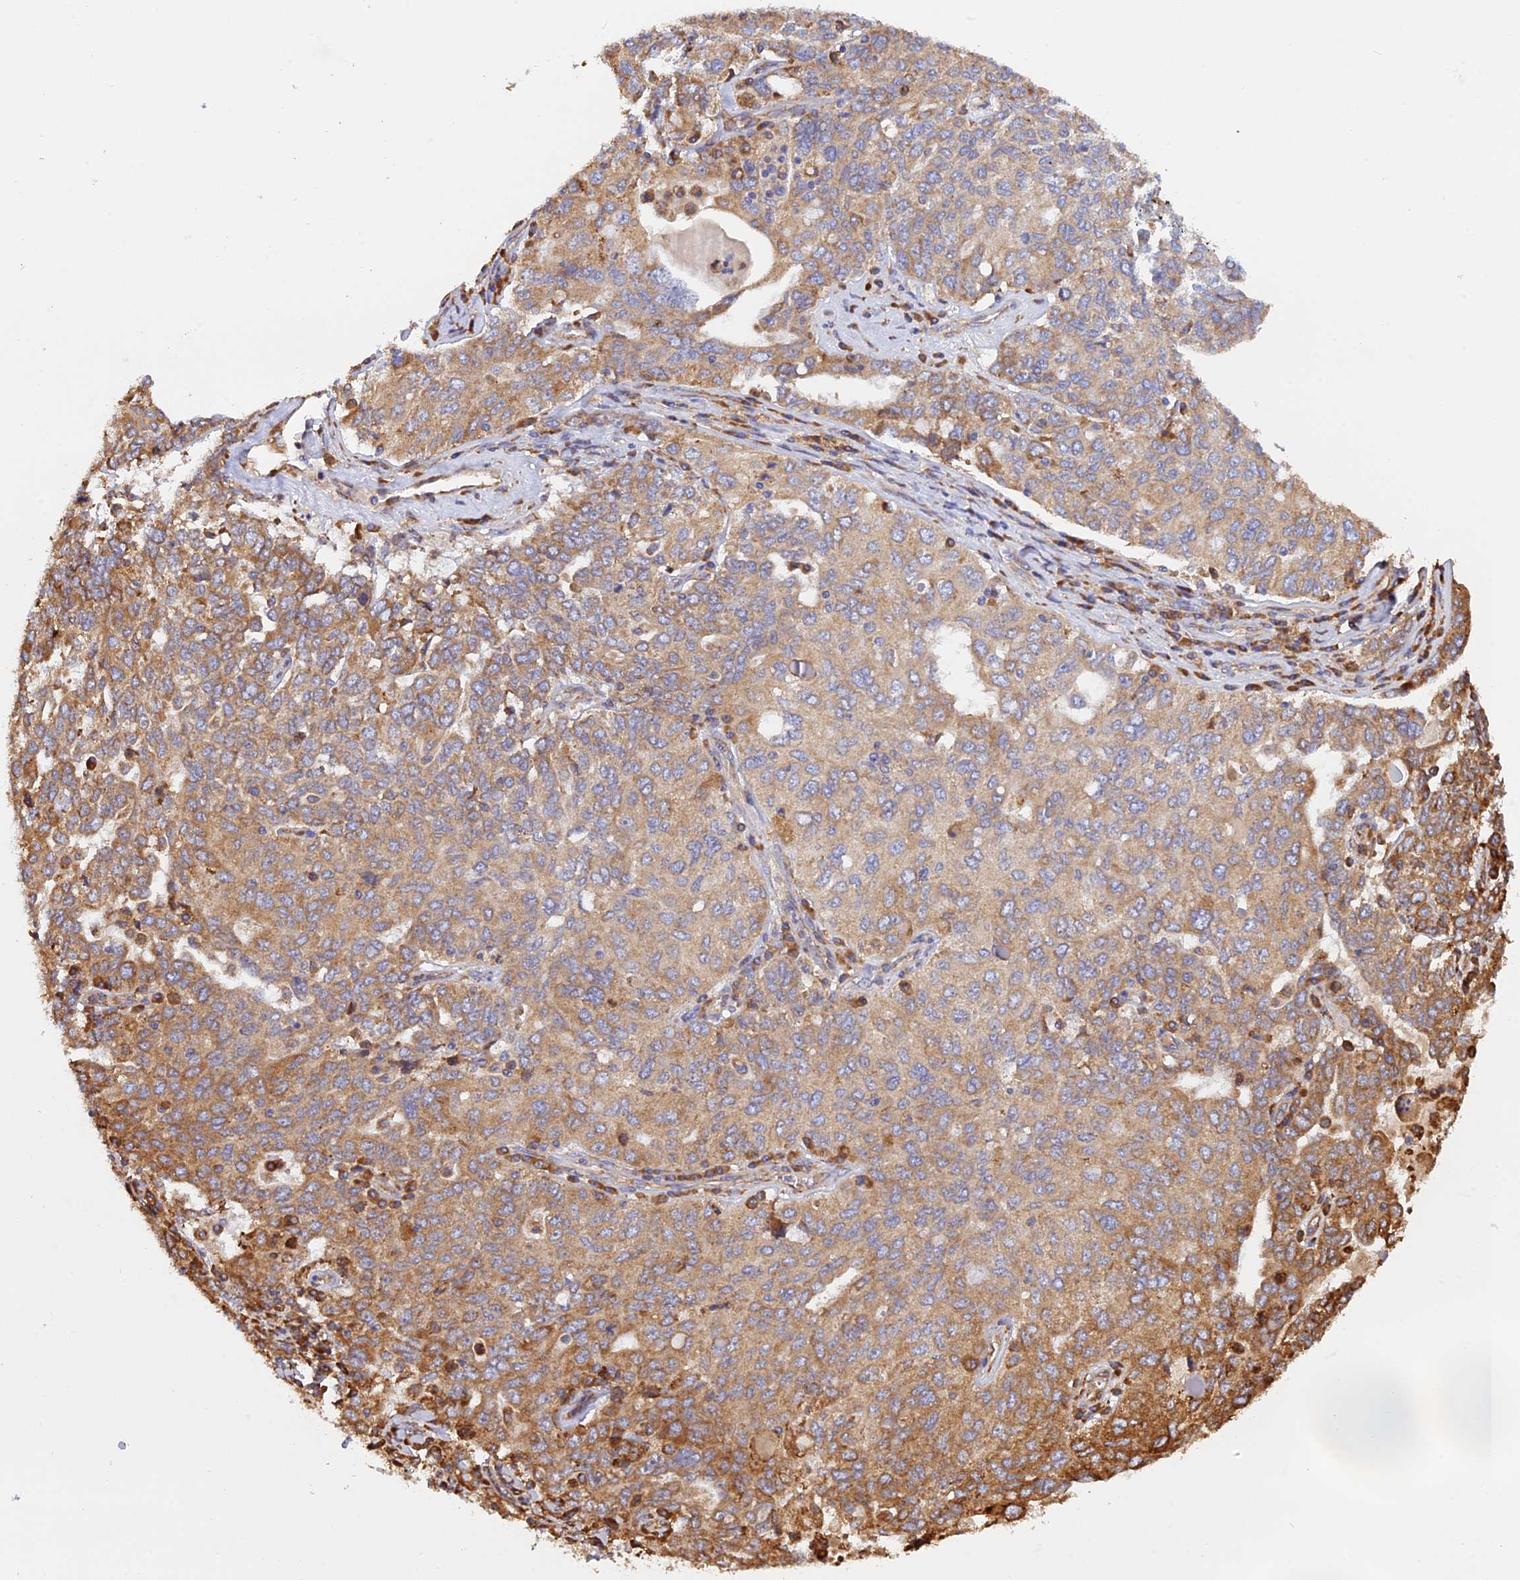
{"staining": {"intensity": "moderate", "quantity": ">75%", "location": "cytoplasmic/membranous"}, "tissue": "ovarian cancer", "cell_type": "Tumor cells", "image_type": "cancer", "snomed": [{"axis": "morphology", "description": "Carcinoma, endometroid"}, {"axis": "topography", "description": "Ovary"}], "caption": "Immunohistochemical staining of human ovarian cancer demonstrates medium levels of moderate cytoplasmic/membranous protein positivity in approximately >75% of tumor cells. (Brightfield microscopy of DAB IHC at high magnification).", "gene": "RPL5", "patient": {"sex": "female", "age": 62}}